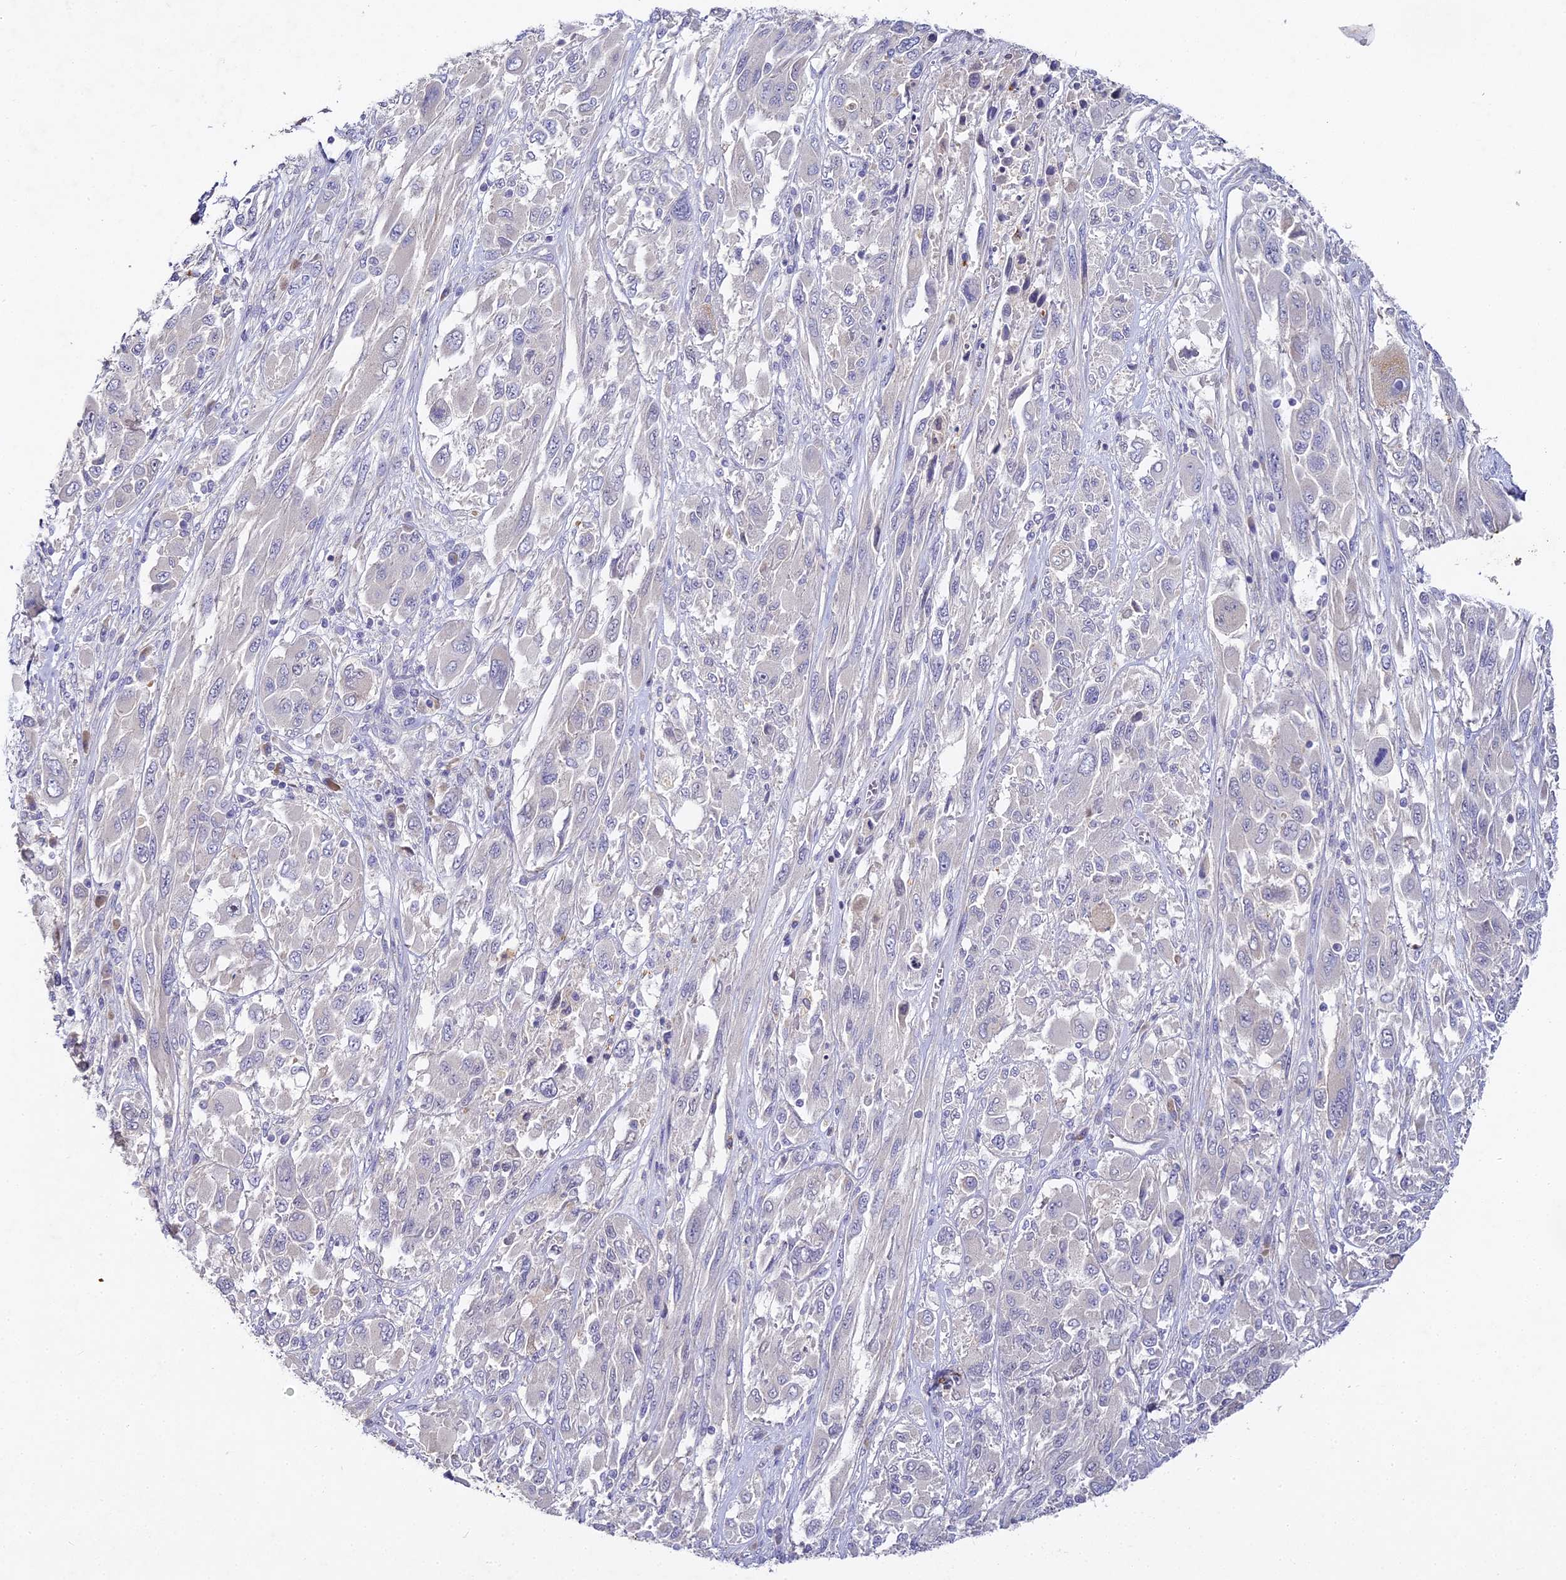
{"staining": {"intensity": "negative", "quantity": "none", "location": "none"}, "tissue": "melanoma", "cell_type": "Tumor cells", "image_type": "cancer", "snomed": [{"axis": "morphology", "description": "Malignant melanoma, NOS"}, {"axis": "topography", "description": "Skin"}], "caption": "Melanoma was stained to show a protein in brown. There is no significant staining in tumor cells. (Brightfield microscopy of DAB IHC at high magnification).", "gene": "DONSON", "patient": {"sex": "female", "age": 91}}